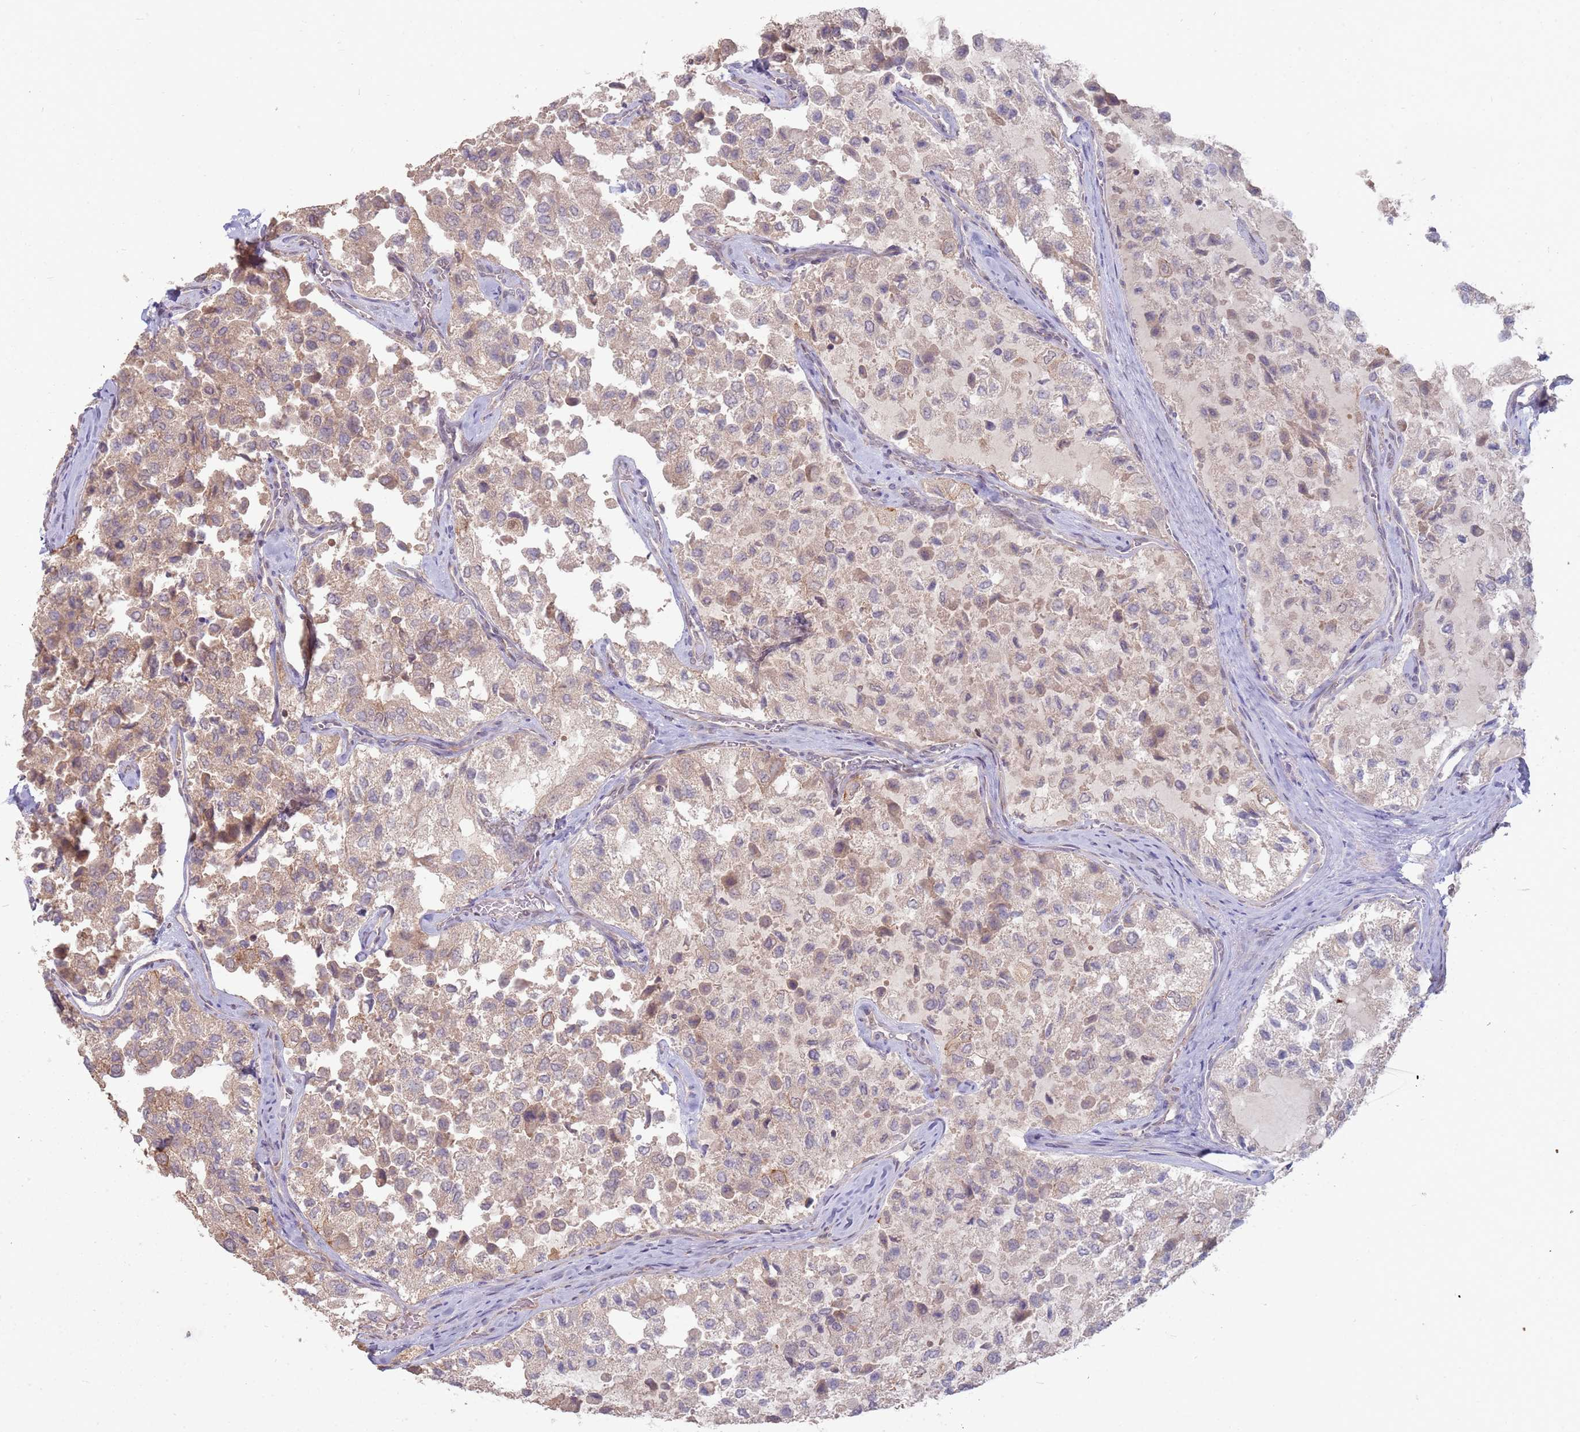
{"staining": {"intensity": "weak", "quantity": "<25%", "location": "cytoplasmic/membranous"}, "tissue": "thyroid cancer", "cell_type": "Tumor cells", "image_type": "cancer", "snomed": [{"axis": "morphology", "description": "Follicular adenoma carcinoma, NOS"}, {"axis": "topography", "description": "Thyroid gland"}], "caption": "A micrograph of human thyroid cancer (follicular adenoma carcinoma) is negative for staining in tumor cells.", "gene": "MPEG1", "patient": {"sex": "male", "age": 75}}